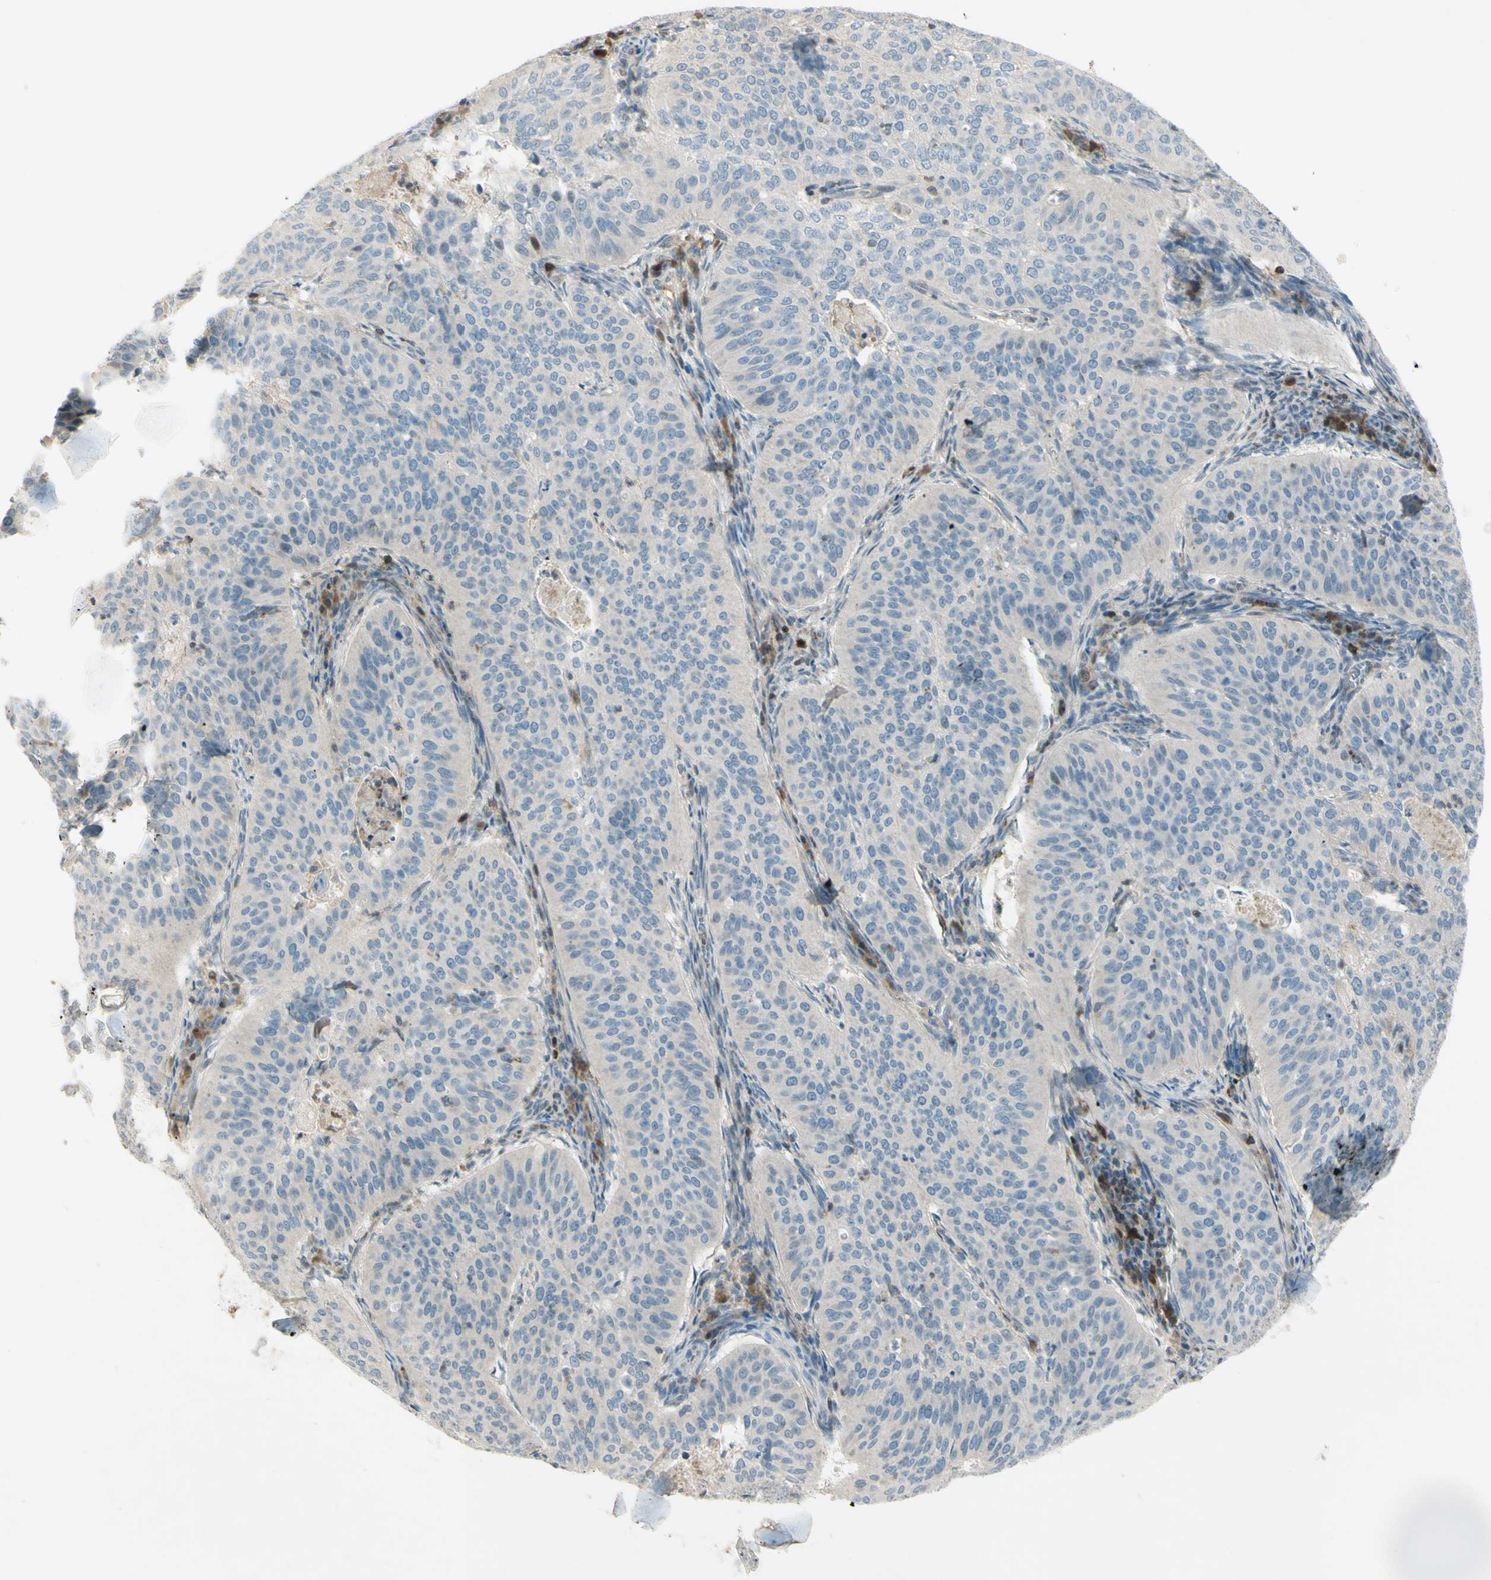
{"staining": {"intensity": "negative", "quantity": "none", "location": "none"}, "tissue": "cervical cancer", "cell_type": "Tumor cells", "image_type": "cancer", "snomed": [{"axis": "morphology", "description": "Normal tissue, NOS"}, {"axis": "morphology", "description": "Squamous cell carcinoma, NOS"}, {"axis": "topography", "description": "Cervix"}], "caption": "Tumor cells show no significant expression in cervical cancer (squamous cell carcinoma). (DAB (3,3'-diaminobenzidine) immunohistochemistry (IHC), high magnification).", "gene": "C1orf159", "patient": {"sex": "female", "age": 39}}